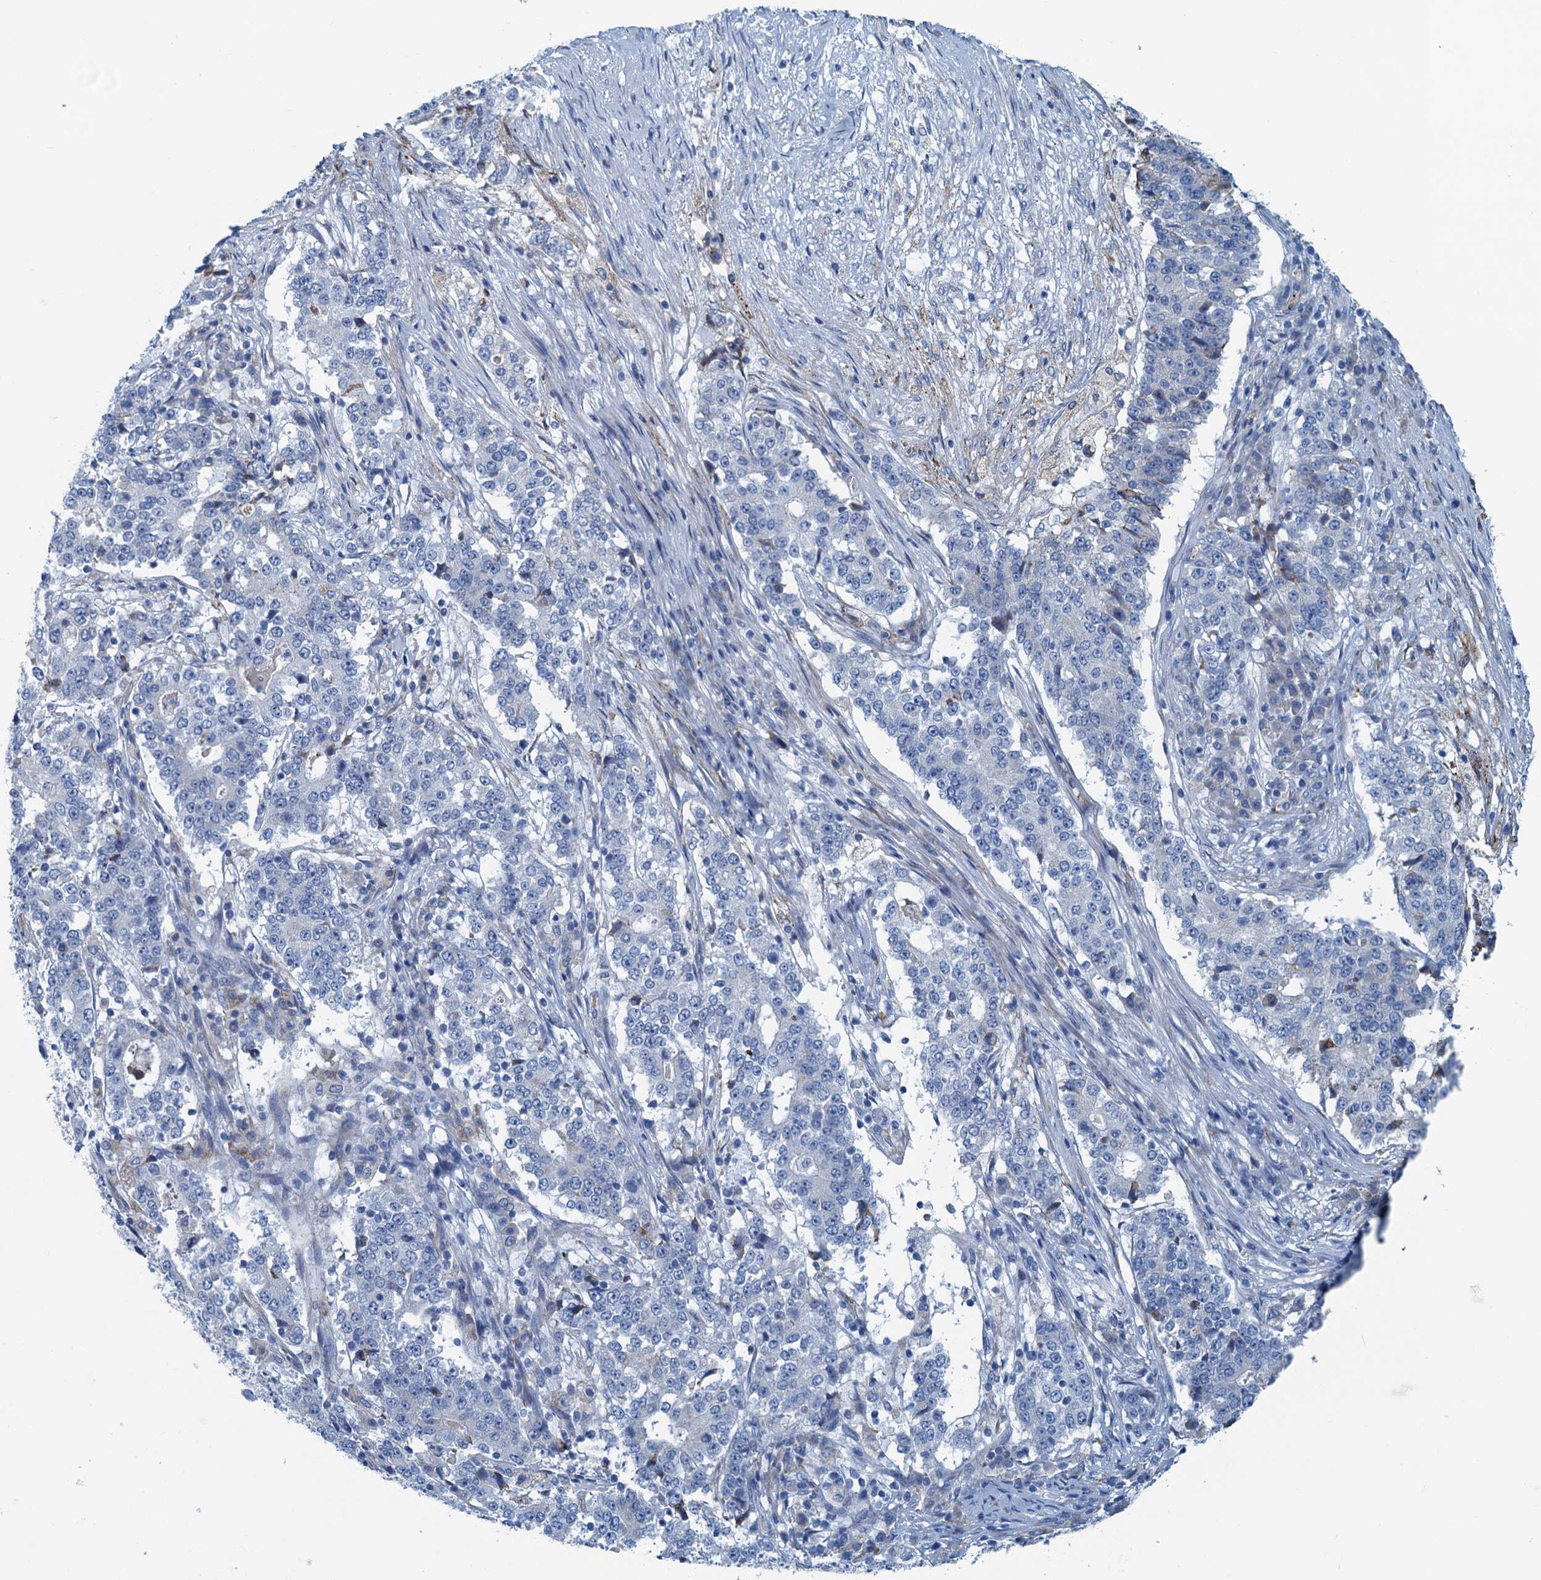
{"staining": {"intensity": "negative", "quantity": "none", "location": "none"}, "tissue": "stomach cancer", "cell_type": "Tumor cells", "image_type": "cancer", "snomed": [{"axis": "morphology", "description": "Adenocarcinoma, NOS"}, {"axis": "topography", "description": "Stomach"}], "caption": "Immunohistochemical staining of stomach cancer displays no significant positivity in tumor cells.", "gene": "C10orf88", "patient": {"sex": "male", "age": 59}}